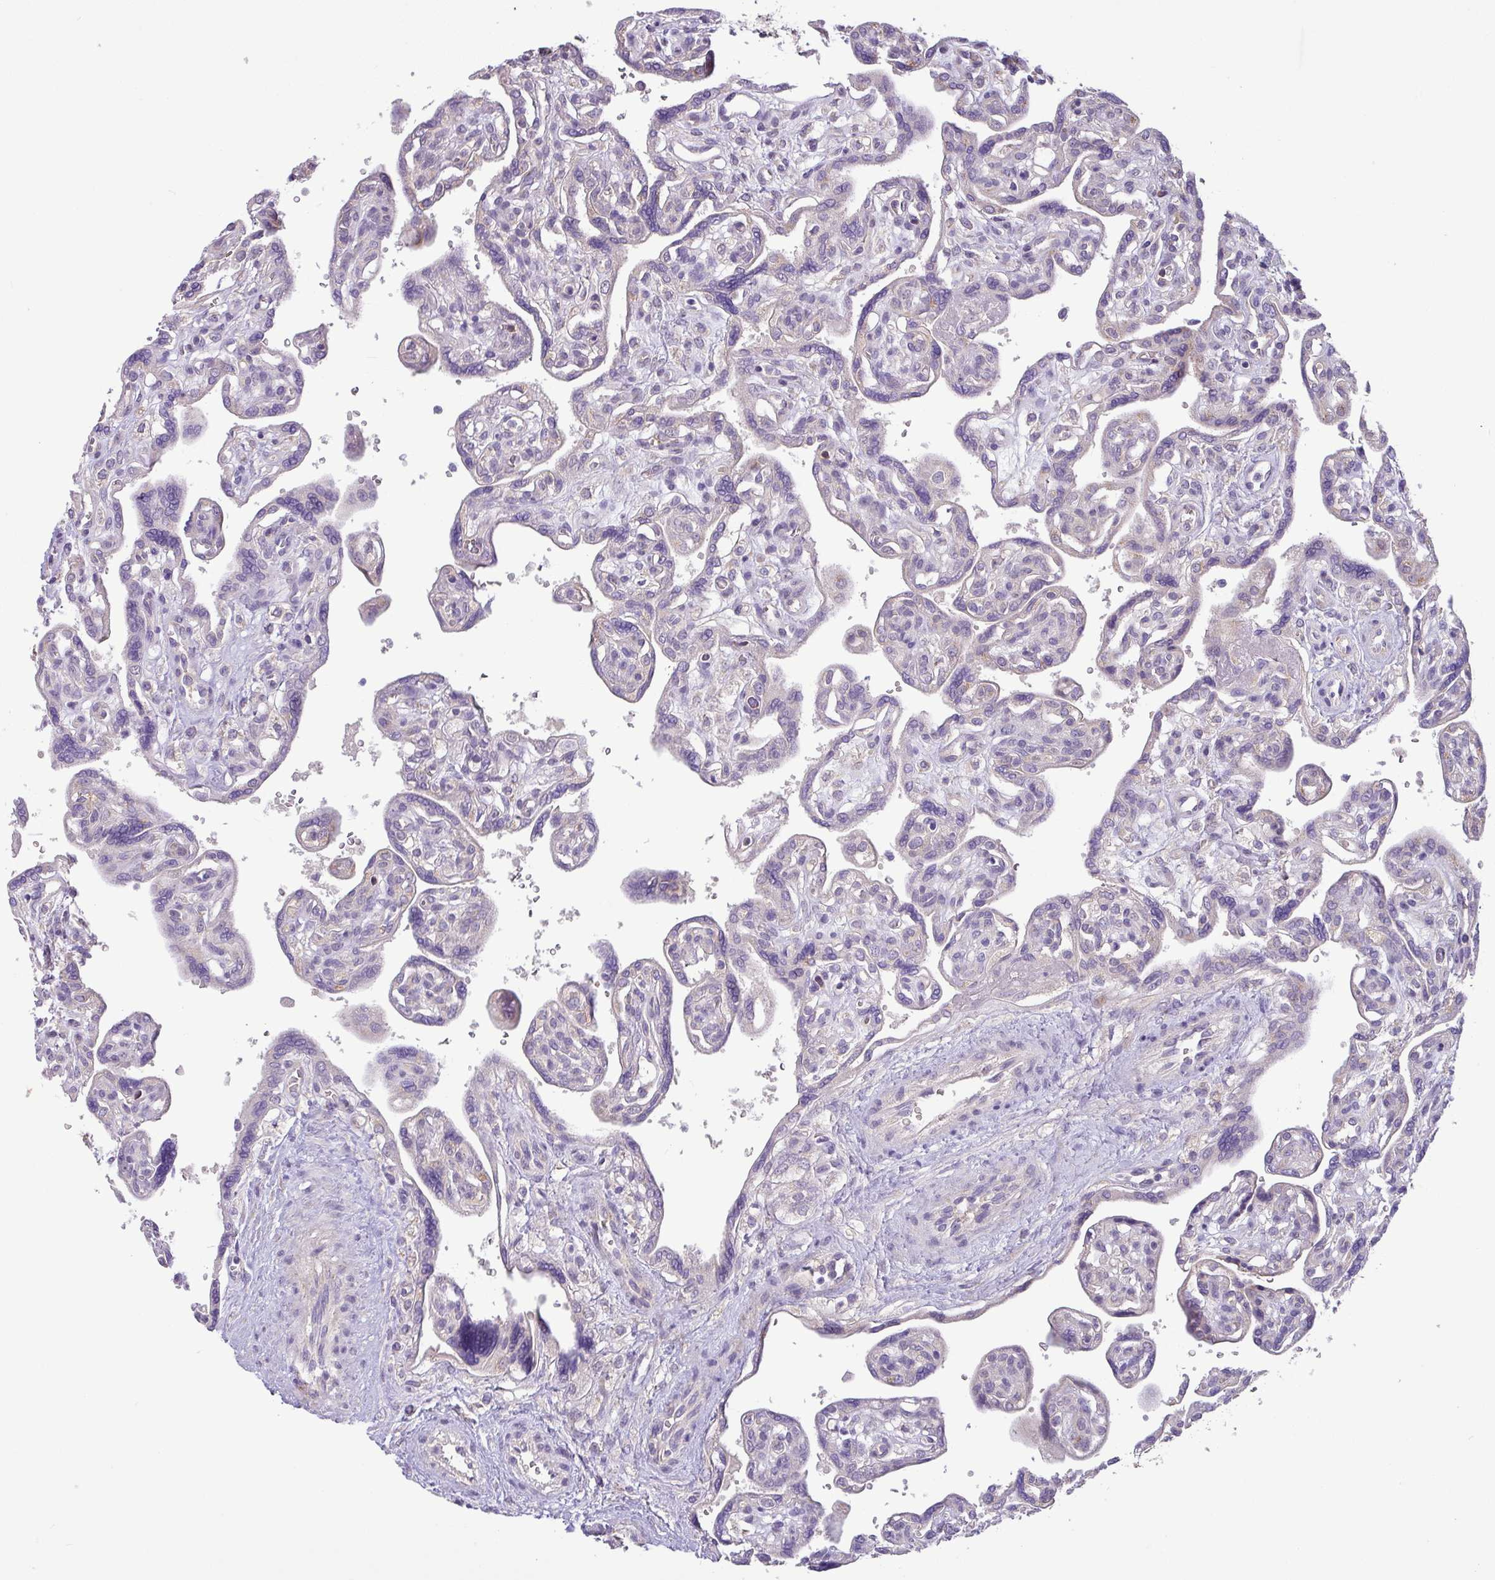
{"staining": {"intensity": "negative", "quantity": "none", "location": "none"}, "tissue": "placenta", "cell_type": "Trophoblastic cells", "image_type": "normal", "snomed": [{"axis": "morphology", "description": "Normal tissue, NOS"}, {"axis": "topography", "description": "Placenta"}], "caption": "Immunohistochemistry of benign human placenta exhibits no positivity in trophoblastic cells. (DAB IHC, high magnification).", "gene": "GALNT12", "patient": {"sex": "female", "age": 39}}